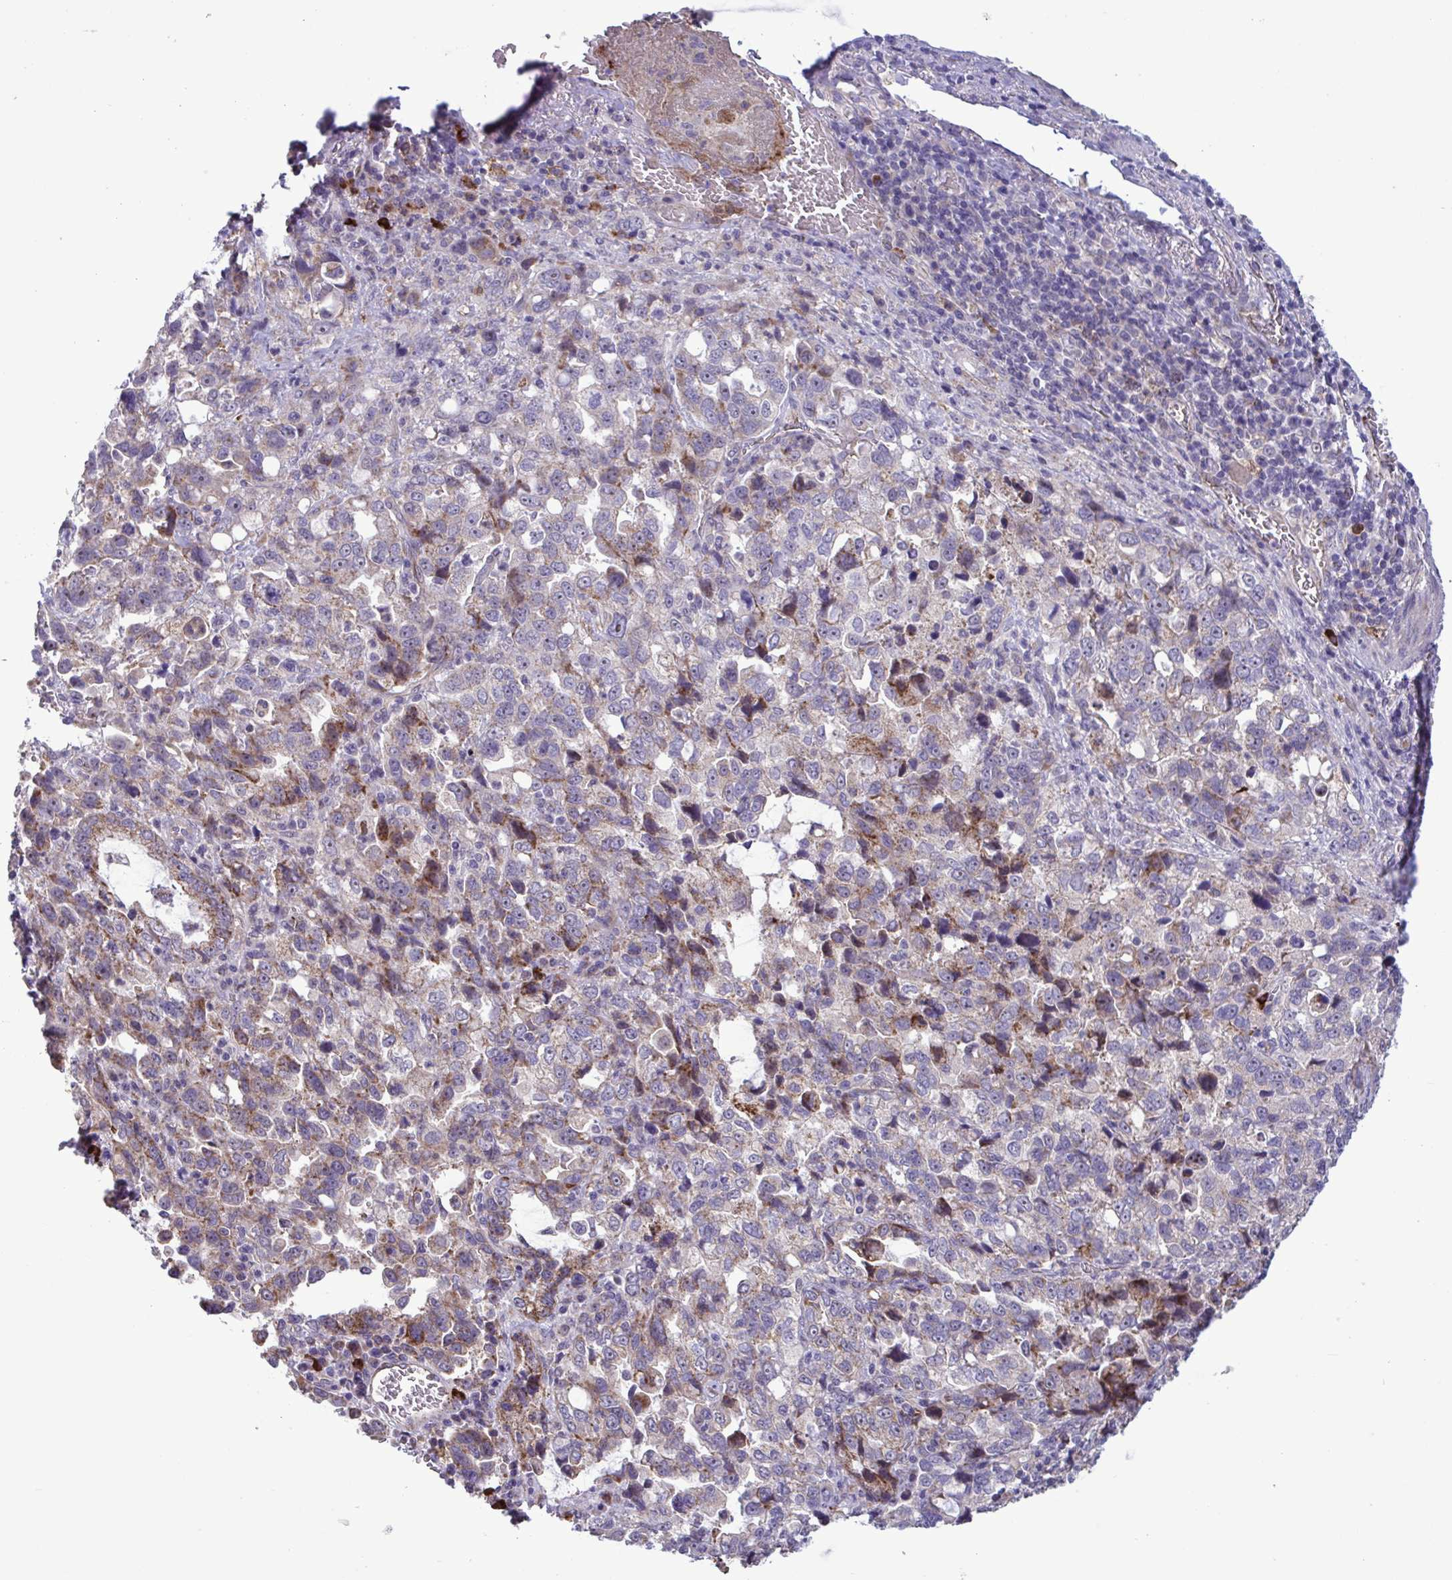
{"staining": {"intensity": "moderate", "quantity": "25%-75%", "location": "cytoplasmic/membranous"}, "tissue": "stomach cancer", "cell_type": "Tumor cells", "image_type": "cancer", "snomed": [{"axis": "morphology", "description": "Adenocarcinoma, NOS"}, {"axis": "topography", "description": "Stomach, upper"}], "caption": "A brown stain labels moderate cytoplasmic/membranous positivity of a protein in human adenocarcinoma (stomach) tumor cells. The protein is shown in brown color, while the nuclei are stained blue.", "gene": "CD101", "patient": {"sex": "female", "age": 81}}